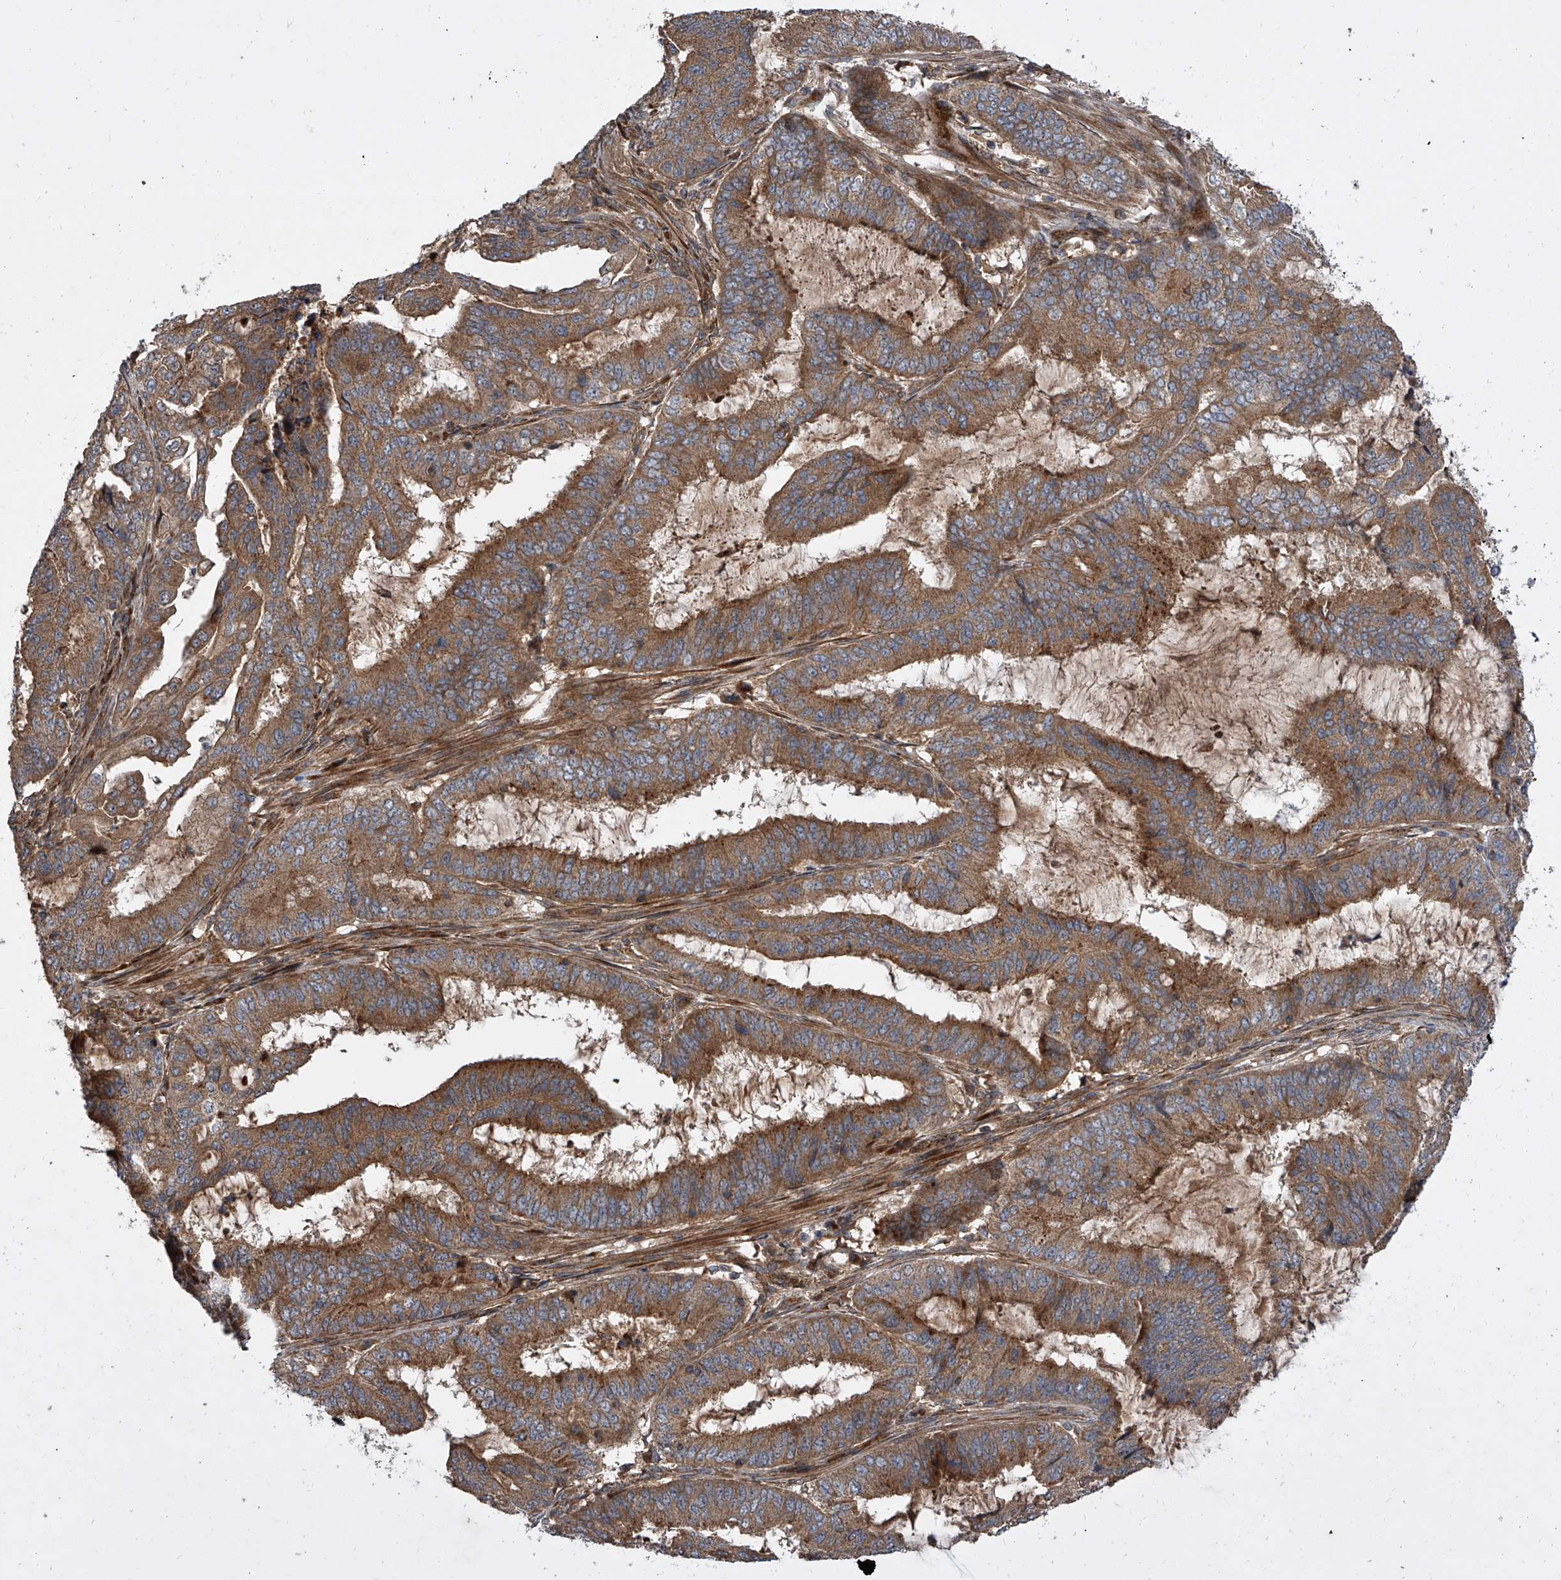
{"staining": {"intensity": "strong", "quantity": ">75%", "location": "cytoplasmic/membranous"}, "tissue": "endometrial cancer", "cell_type": "Tumor cells", "image_type": "cancer", "snomed": [{"axis": "morphology", "description": "Adenocarcinoma, NOS"}, {"axis": "topography", "description": "Endometrium"}], "caption": "Endometrial cancer (adenocarcinoma) stained with a brown dye shows strong cytoplasmic/membranous positive expression in about >75% of tumor cells.", "gene": "USP47", "patient": {"sex": "female", "age": 51}}